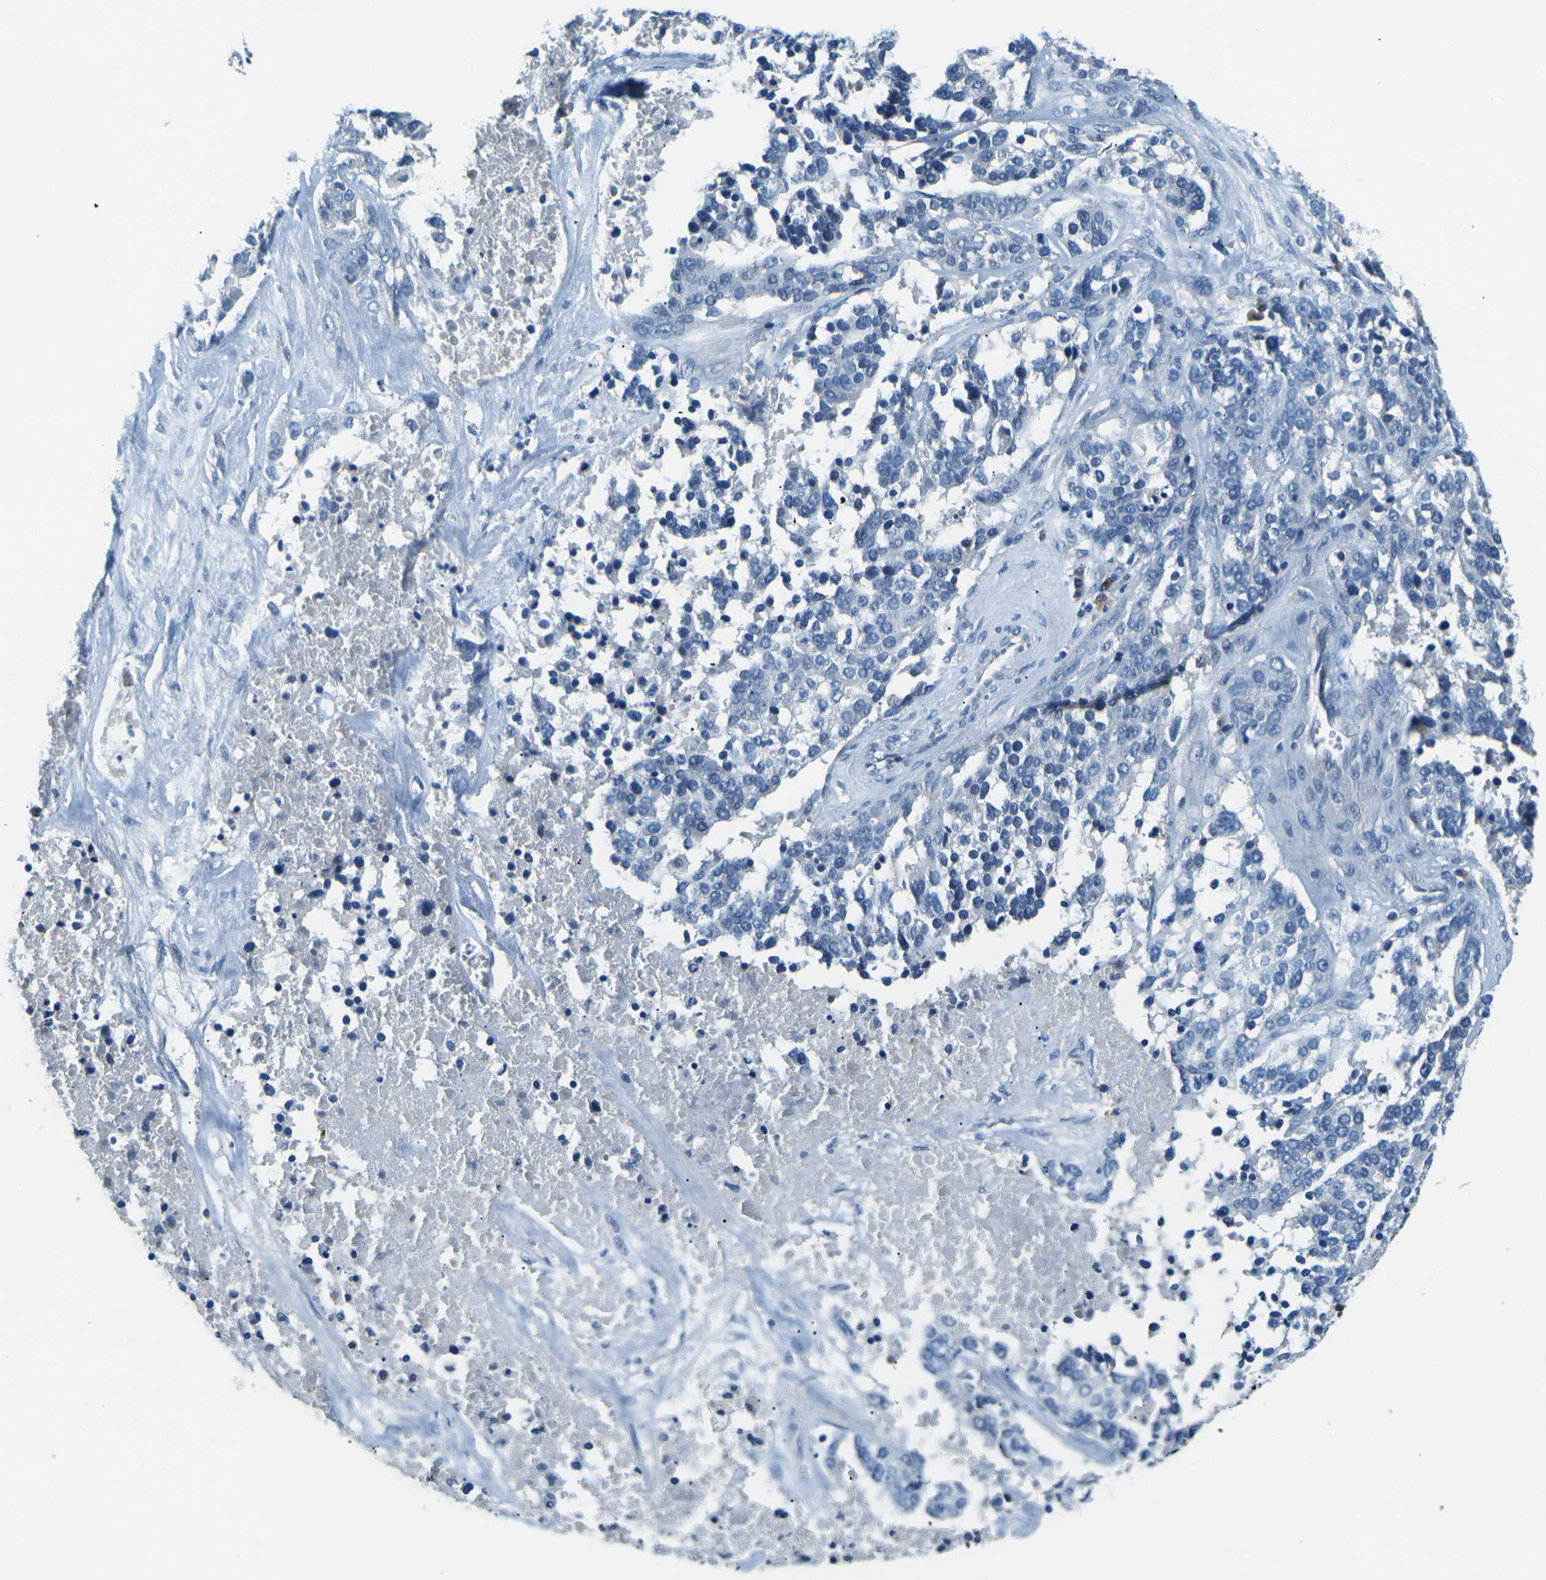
{"staining": {"intensity": "negative", "quantity": "none", "location": "none"}, "tissue": "ovarian cancer", "cell_type": "Tumor cells", "image_type": "cancer", "snomed": [{"axis": "morphology", "description": "Cystadenocarcinoma, serous, NOS"}, {"axis": "topography", "description": "Ovary"}], "caption": "Immunohistochemistry (IHC) of ovarian cancer exhibits no positivity in tumor cells.", "gene": "CD1D", "patient": {"sex": "female", "age": 44}}